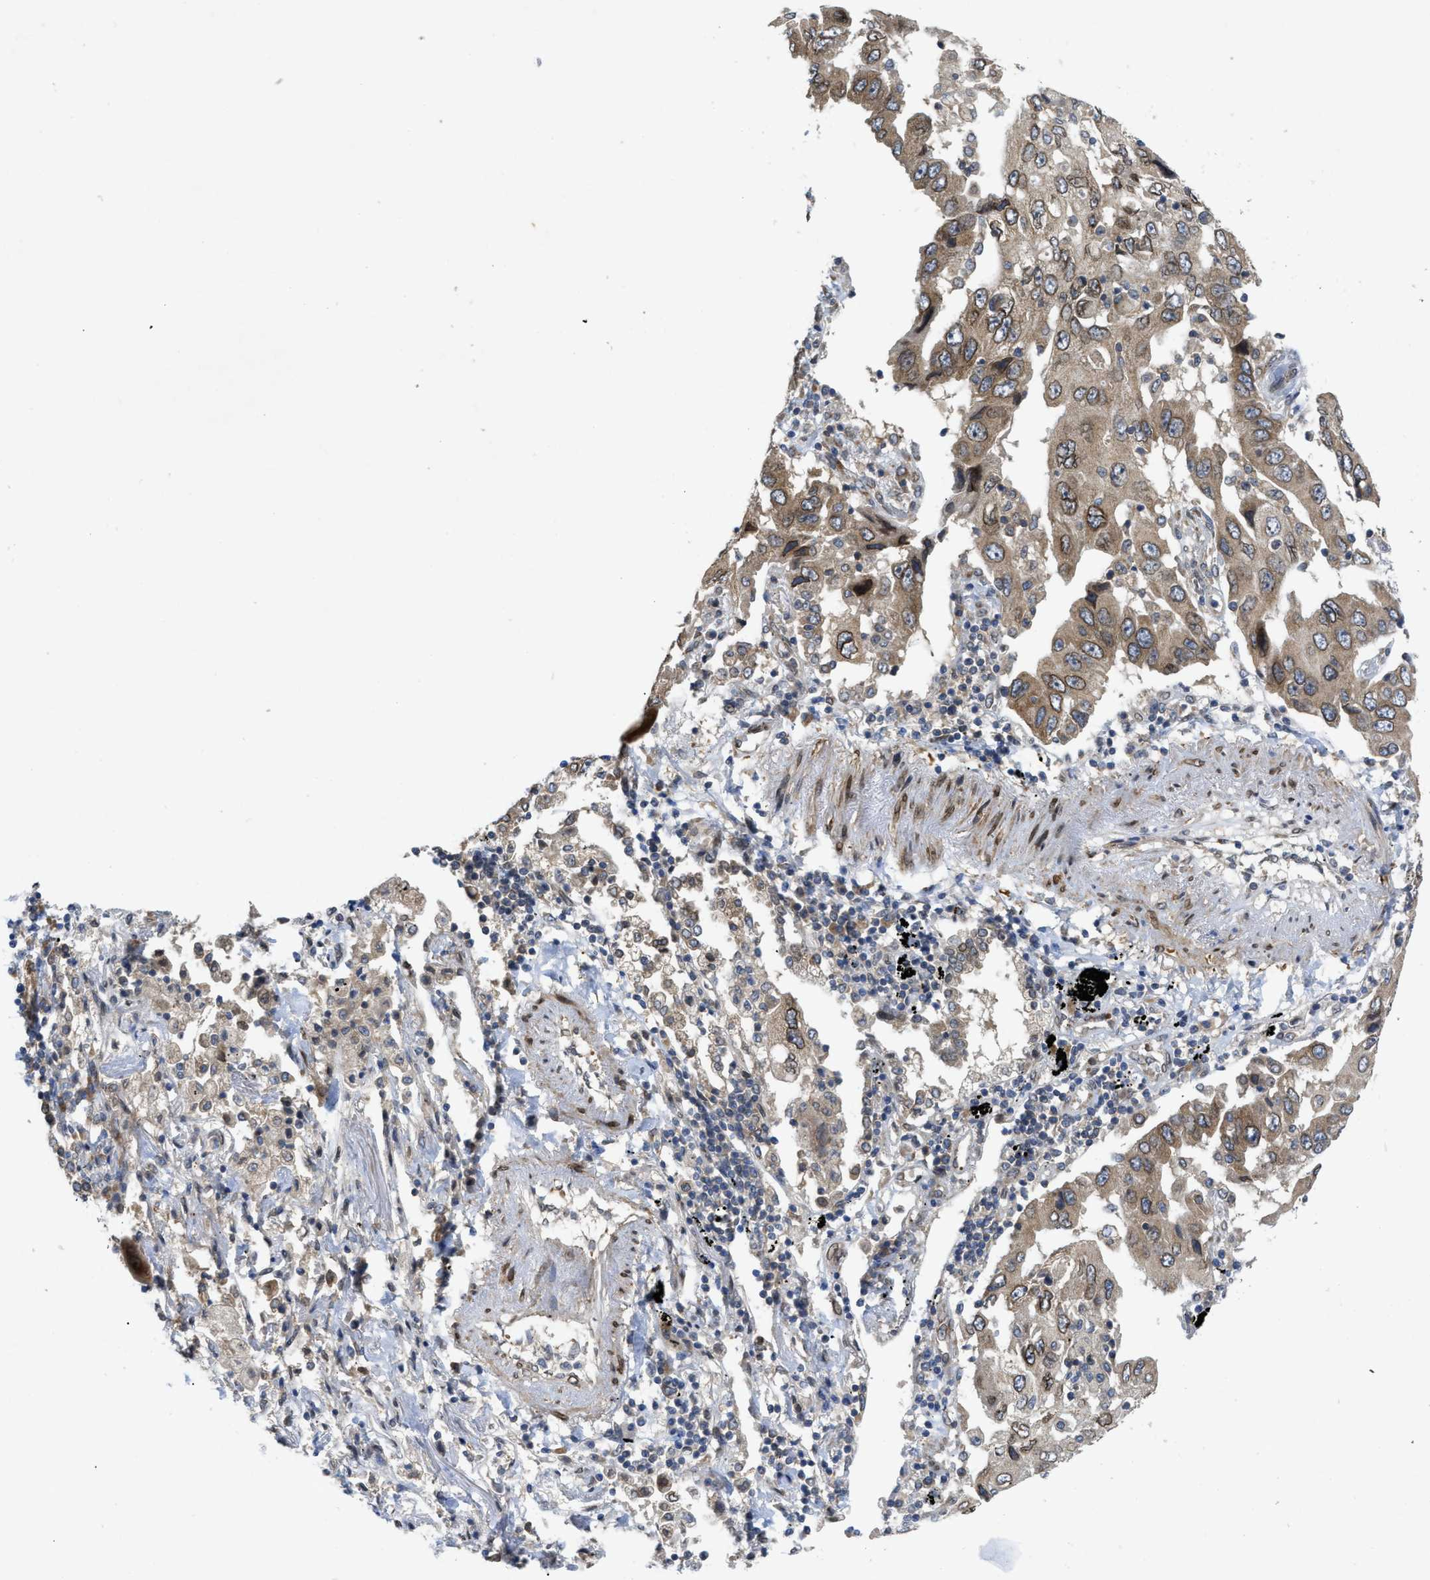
{"staining": {"intensity": "moderate", "quantity": ">75%", "location": "cytoplasmic/membranous"}, "tissue": "lung cancer", "cell_type": "Tumor cells", "image_type": "cancer", "snomed": [{"axis": "morphology", "description": "Adenocarcinoma, NOS"}, {"axis": "topography", "description": "Lung"}], "caption": "Adenocarcinoma (lung) stained for a protein (brown) displays moderate cytoplasmic/membranous positive positivity in about >75% of tumor cells.", "gene": "EIF2AK3", "patient": {"sex": "female", "age": 65}}